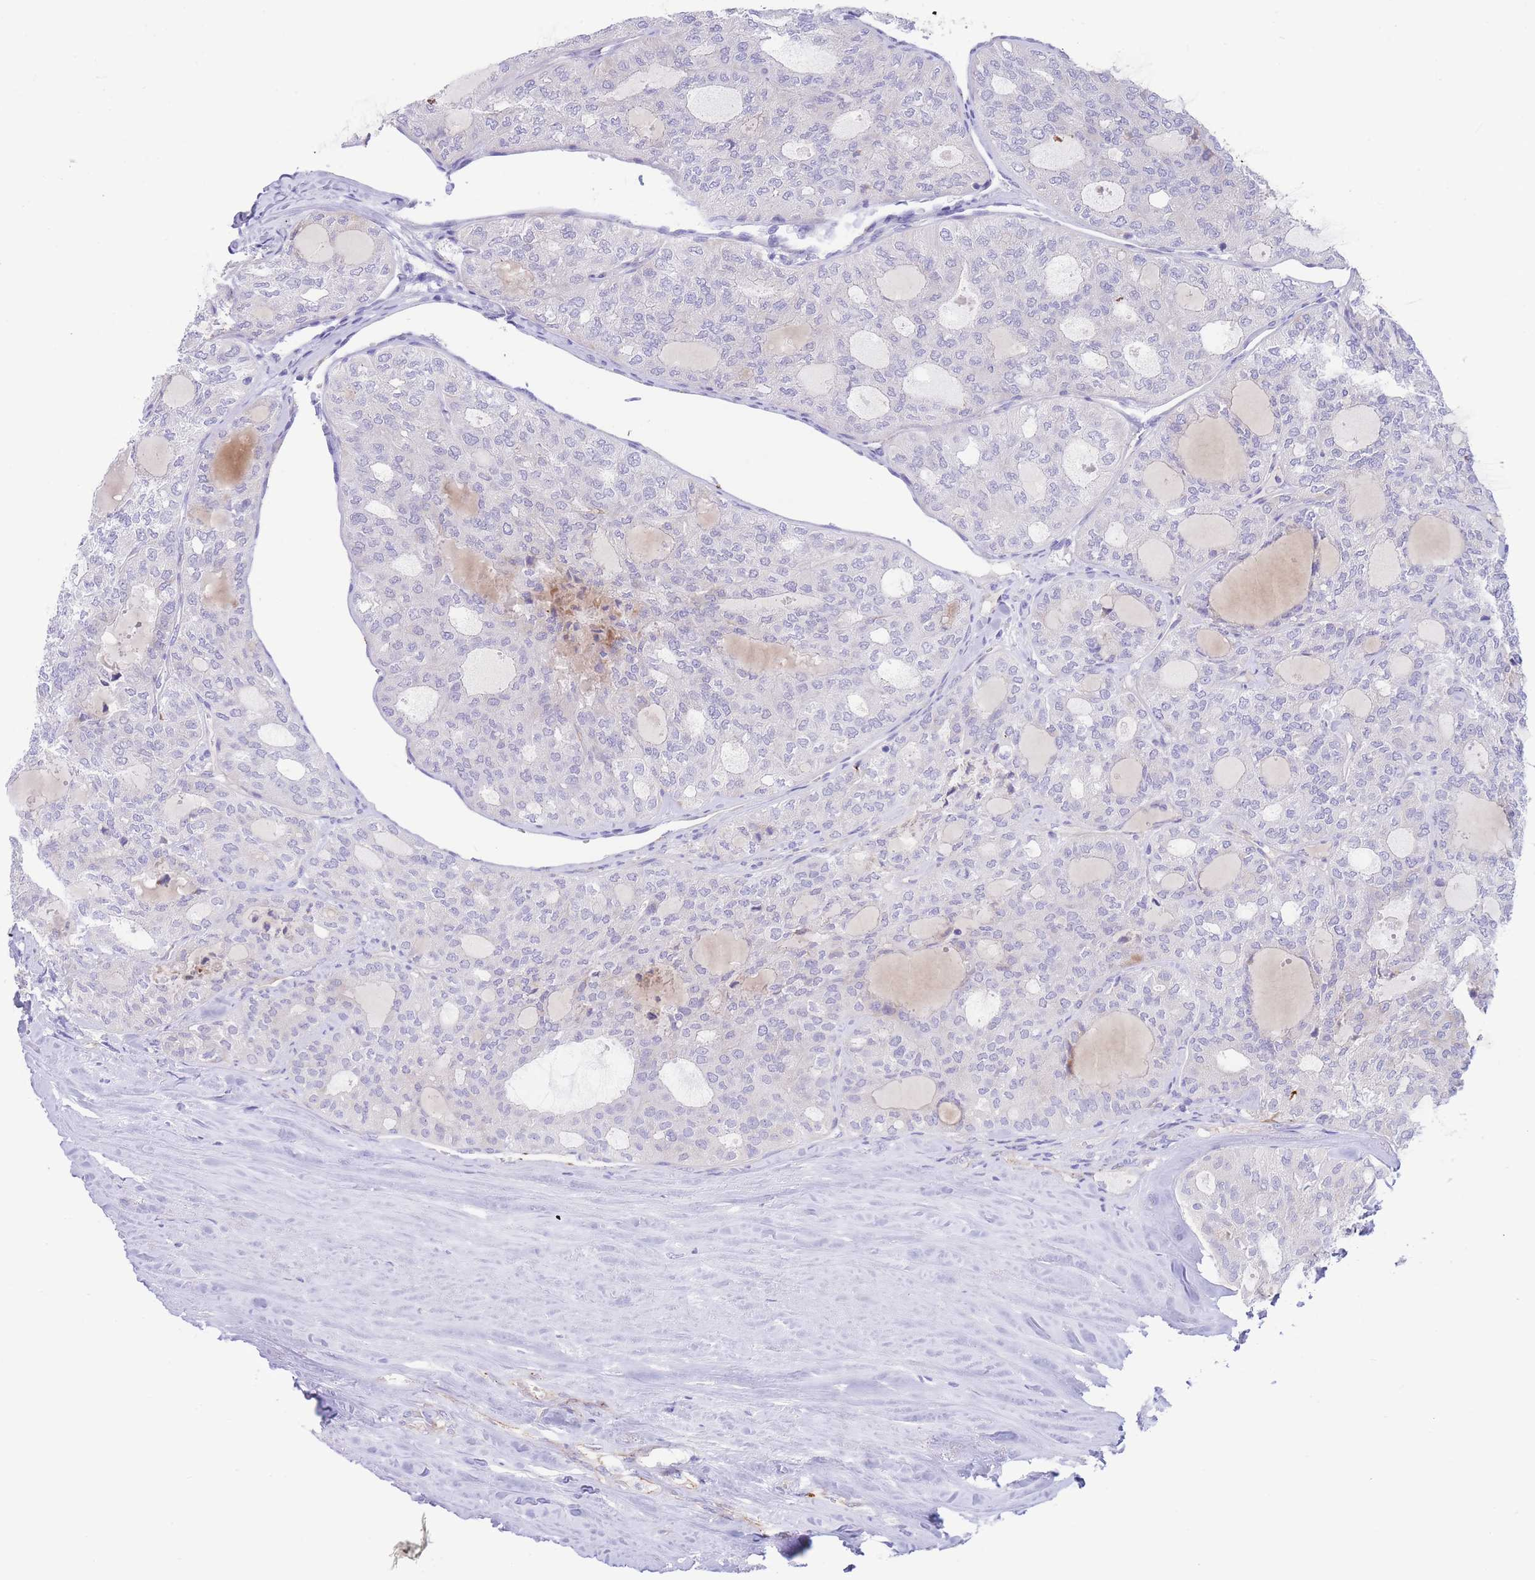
{"staining": {"intensity": "negative", "quantity": "none", "location": "none"}, "tissue": "thyroid cancer", "cell_type": "Tumor cells", "image_type": "cancer", "snomed": [{"axis": "morphology", "description": "Follicular adenoma carcinoma, NOS"}, {"axis": "topography", "description": "Thyroid gland"}], "caption": "This is a histopathology image of immunohistochemistry (IHC) staining of follicular adenoma carcinoma (thyroid), which shows no expression in tumor cells. (Brightfield microscopy of DAB (3,3'-diaminobenzidine) immunohistochemistry at high magnification).", "gene": "DET1", "patient": {"sex": "male", "age": 75}}